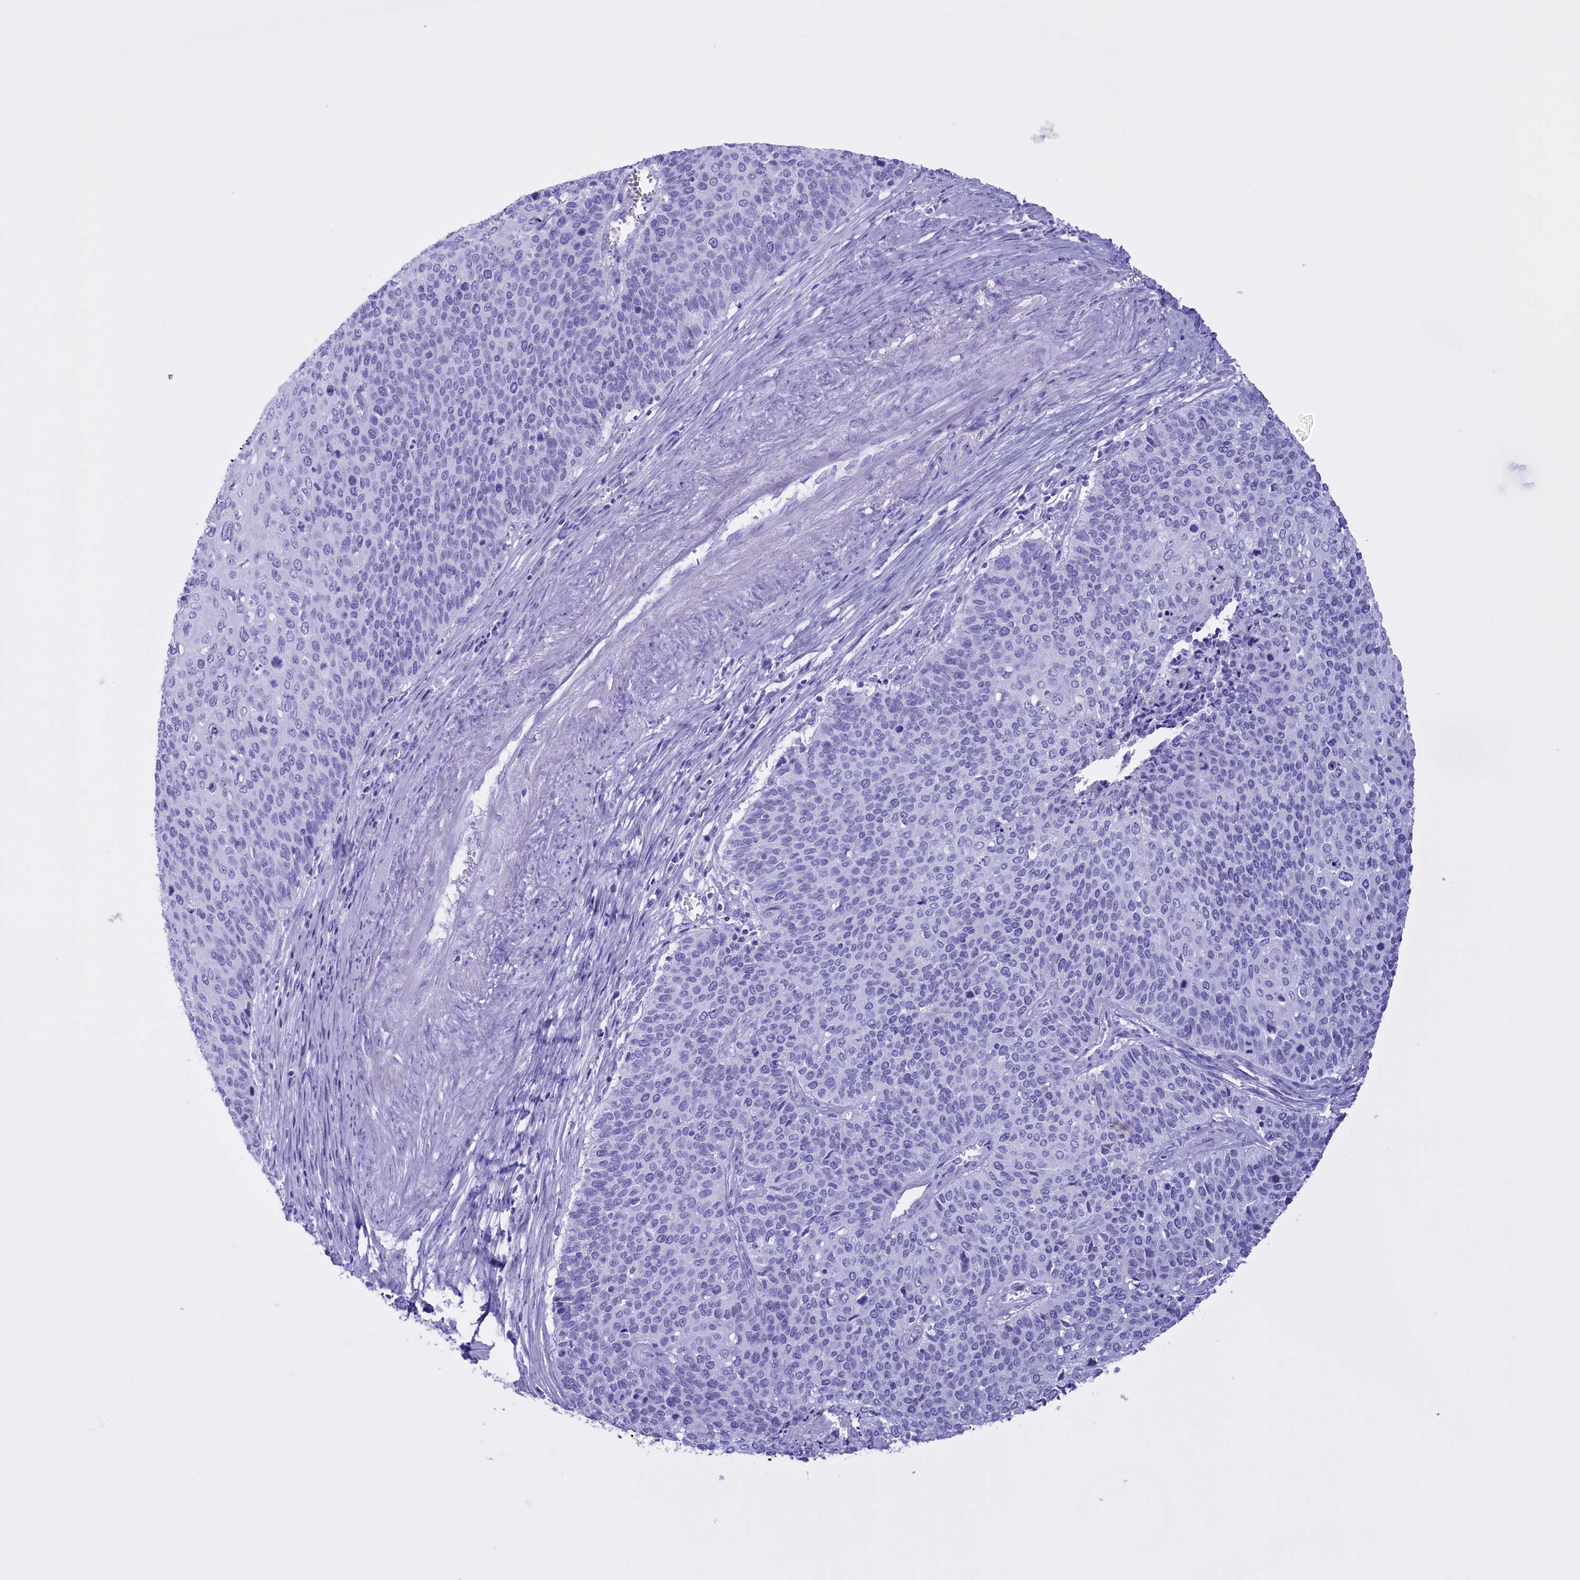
{"staining": {"intensity": "negative", "quantity": "none", "location": "none"}, "tissue": "cervical cancer", "cell_type": "Tumor cells", "image_type": "cancer", "snomed": [{"axis": "morphology", "description": "Squamous cell carcinoma, NOS"}, {"axis": "topography", "description": "Cervix"}], "caption": "Squamous cell carcinoma (cervical) was stained to show a protein in brown. There is no significant expression in tumor cells.", "gene": "BRI3", "patient": {"sex": "female", "age": 39}}